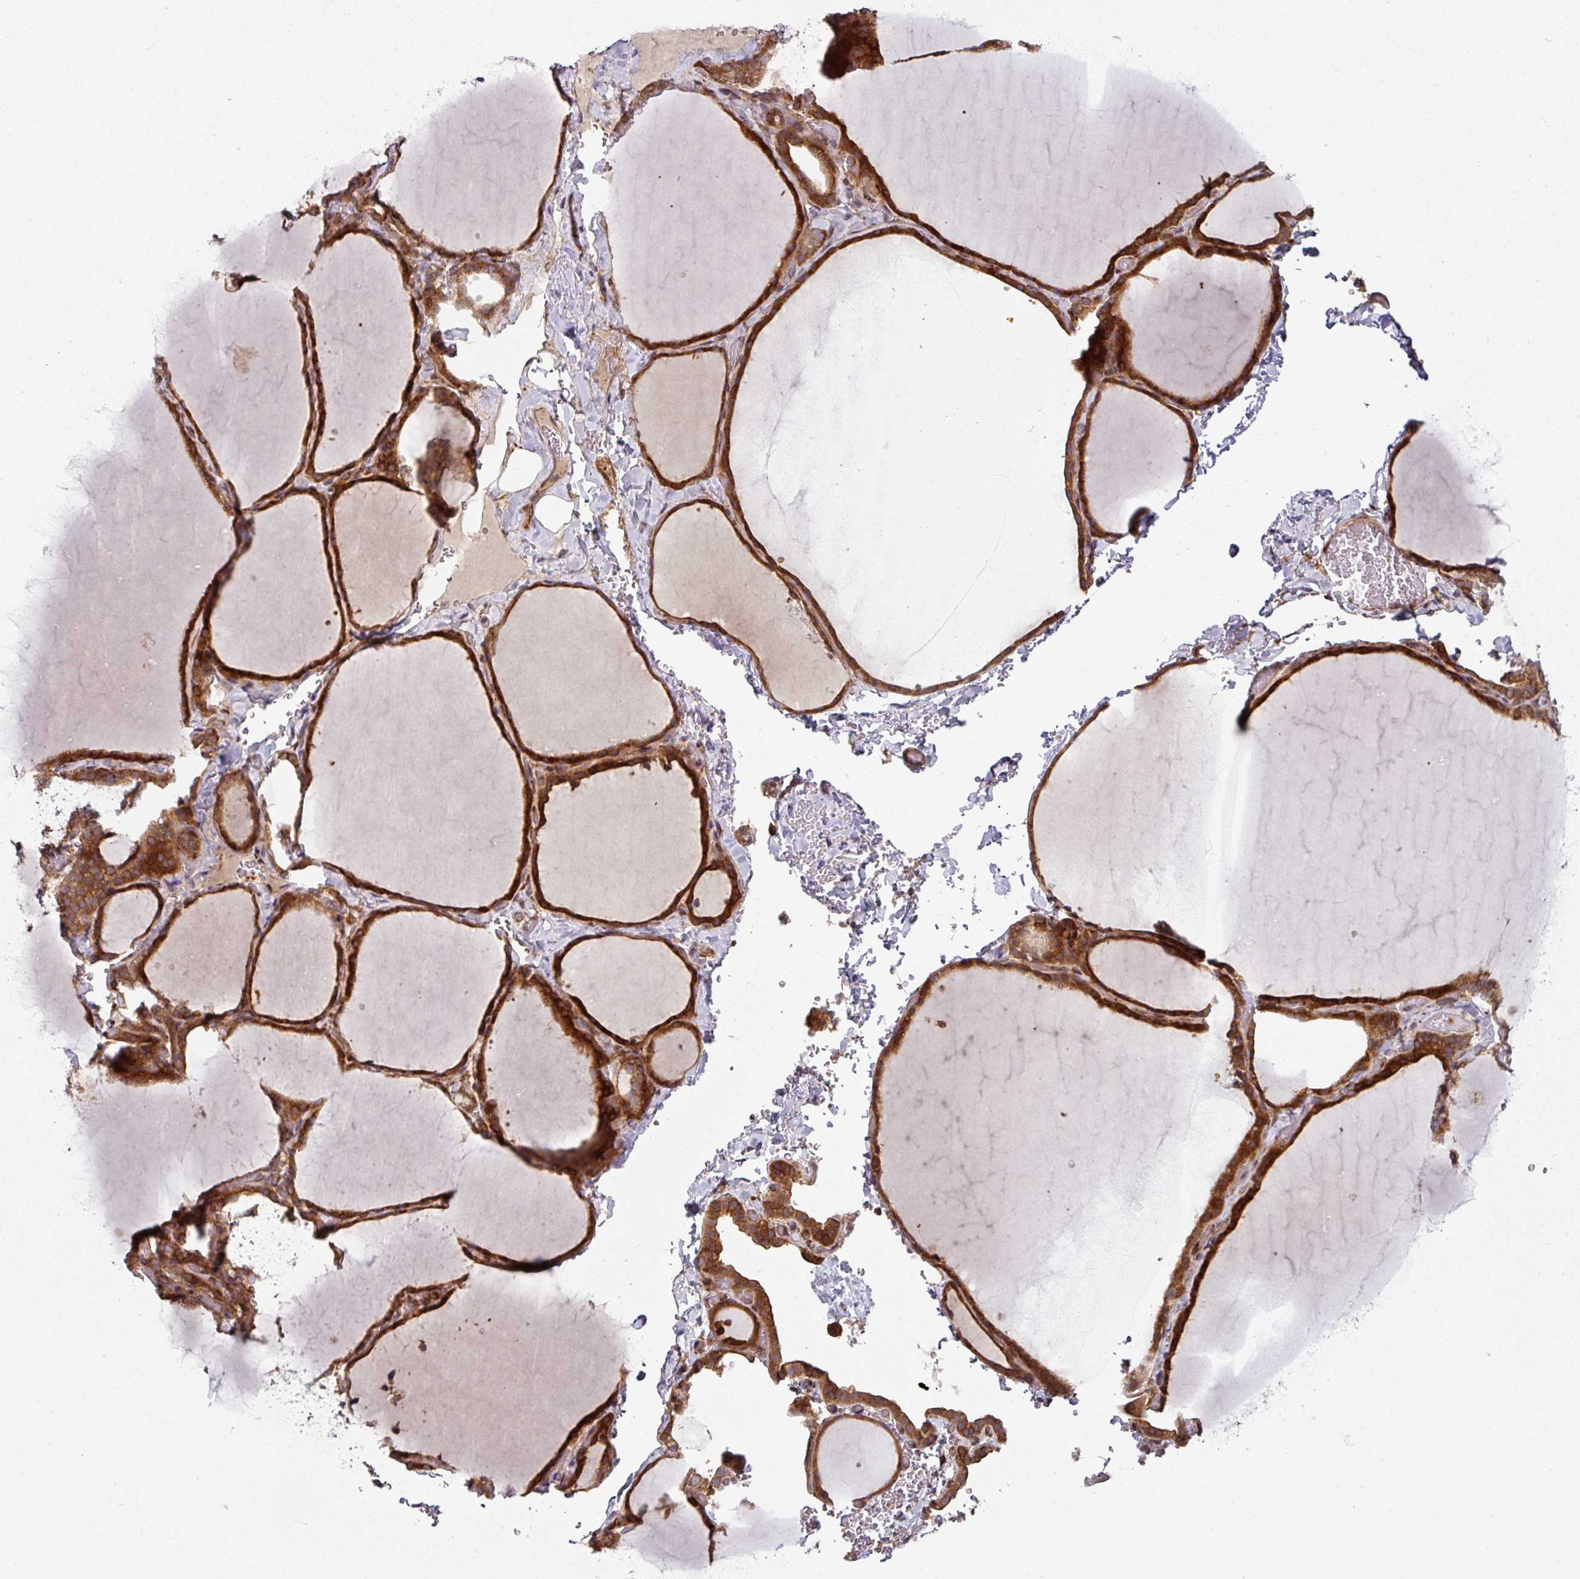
{"staining": {"intensity": "strong", "quantity": ">75%", "location": "cytoplasmic/membranous"}, "tissue": "thyroid gland", "cell_type": "Glandular cells", "image_type": "normal", "snomed": [{"axis": "morphology", "description": "Normal tissue, NOS"}, {"axis": "topography", "description": "Thyroid gland"}], "caption": "High-magnification brightfield microscopy of normal thyroid gland stained with DAB (3,3'-diaminobenzidine) (brown) and counterstained with hematoxylin (blue). glandular cells exhibit strong cytoplasmic/membranous positivity is identified in approximately>75% of cells. The staining is performed using DAB (3,3'-diaminobenzidine) brown chromogen to label protein expression. The nuclei are counter-stained blue using hematoxylin.", "gene": "RAB5A", "patient": {"sex": "female", "age": 22}}